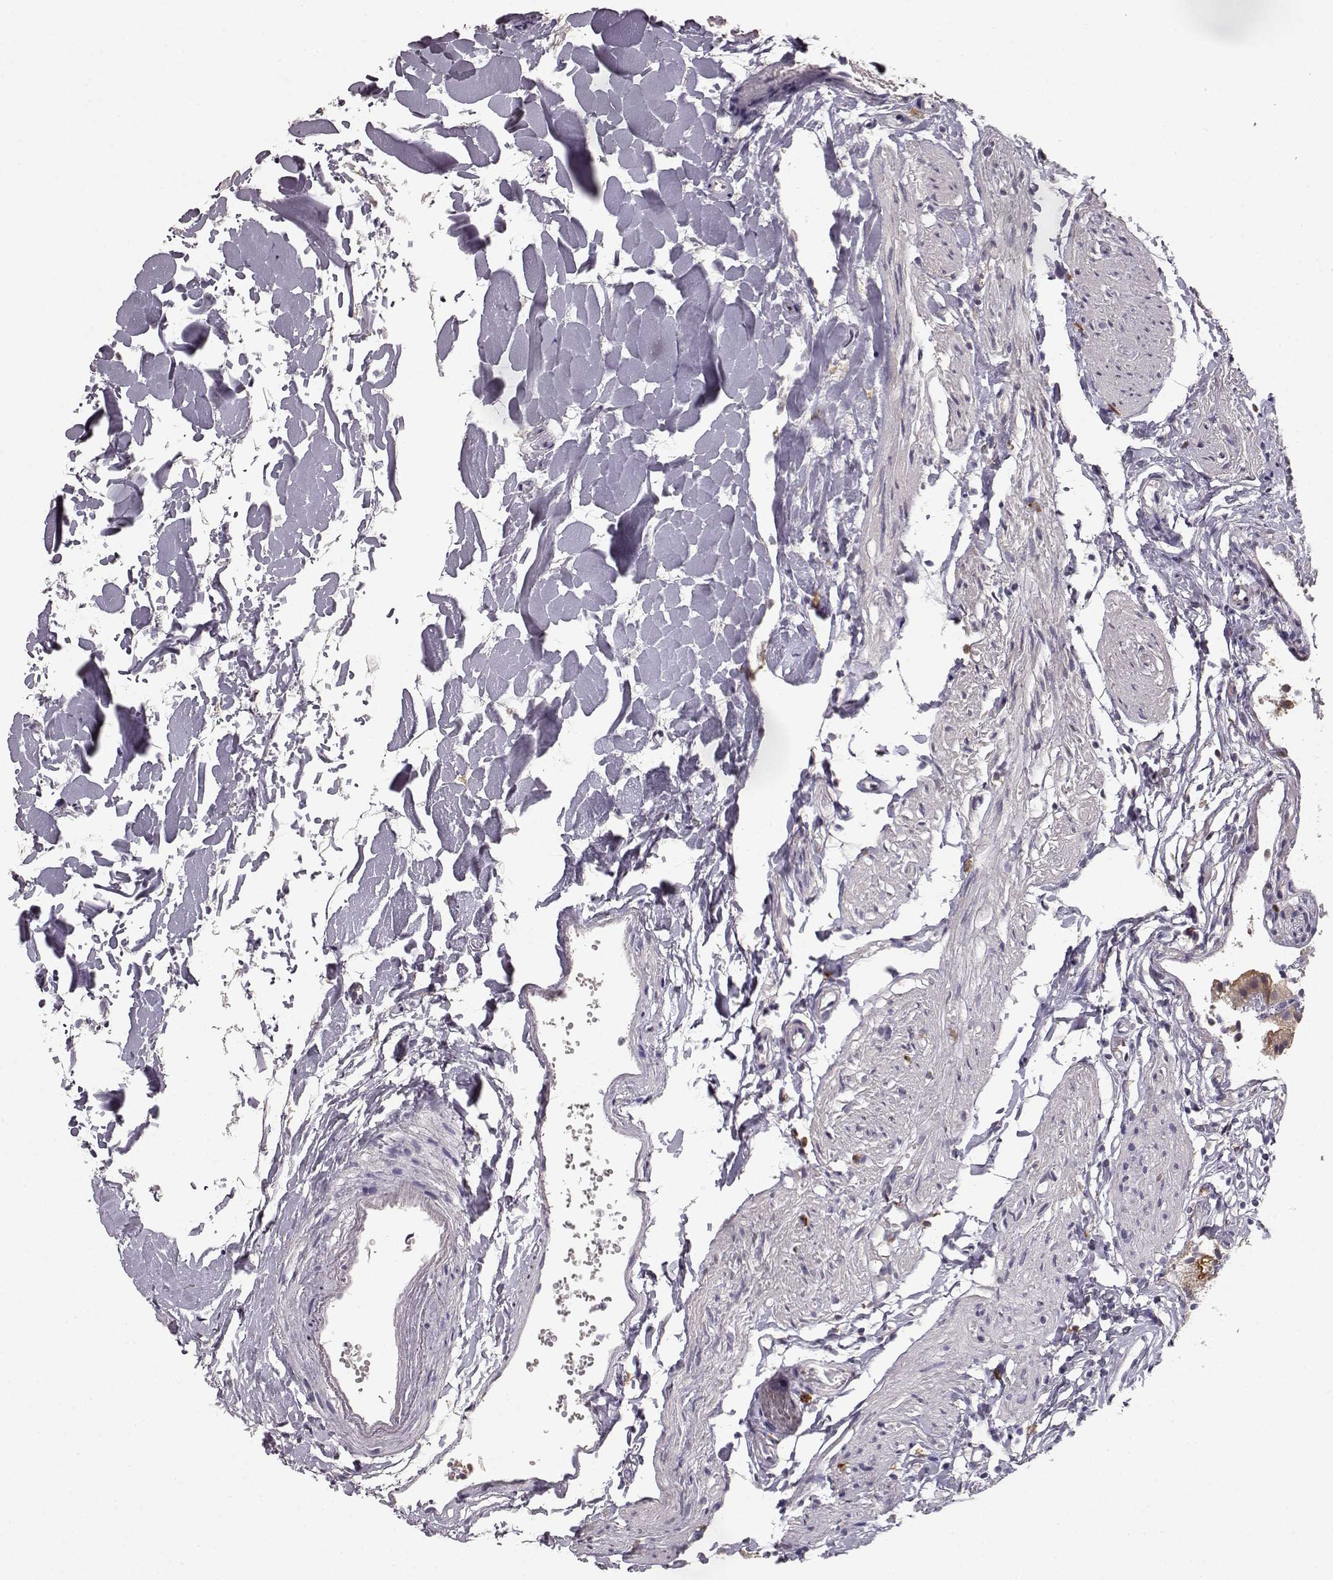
{"staining": {"intensity": "moderate", "quantity": ">75%", "location": "cytoplasmic/membranous"}, "tissue": "gallbladder", "cell_type": "Glandular cells", "image_type": "normal", "snomed": [{"axis": "morphology", "description": "Normal tissue, NOS"}, {"axis": "topography", "description": "Gallbladder"}], "caption": "This is an image of IHC staining of unremarkable gallbladder, which shows moderate expression in the cytoplasmic/membranous of glandular cells.", "gene": "GHR", "patient": {"sex": "female", "age": 47}}